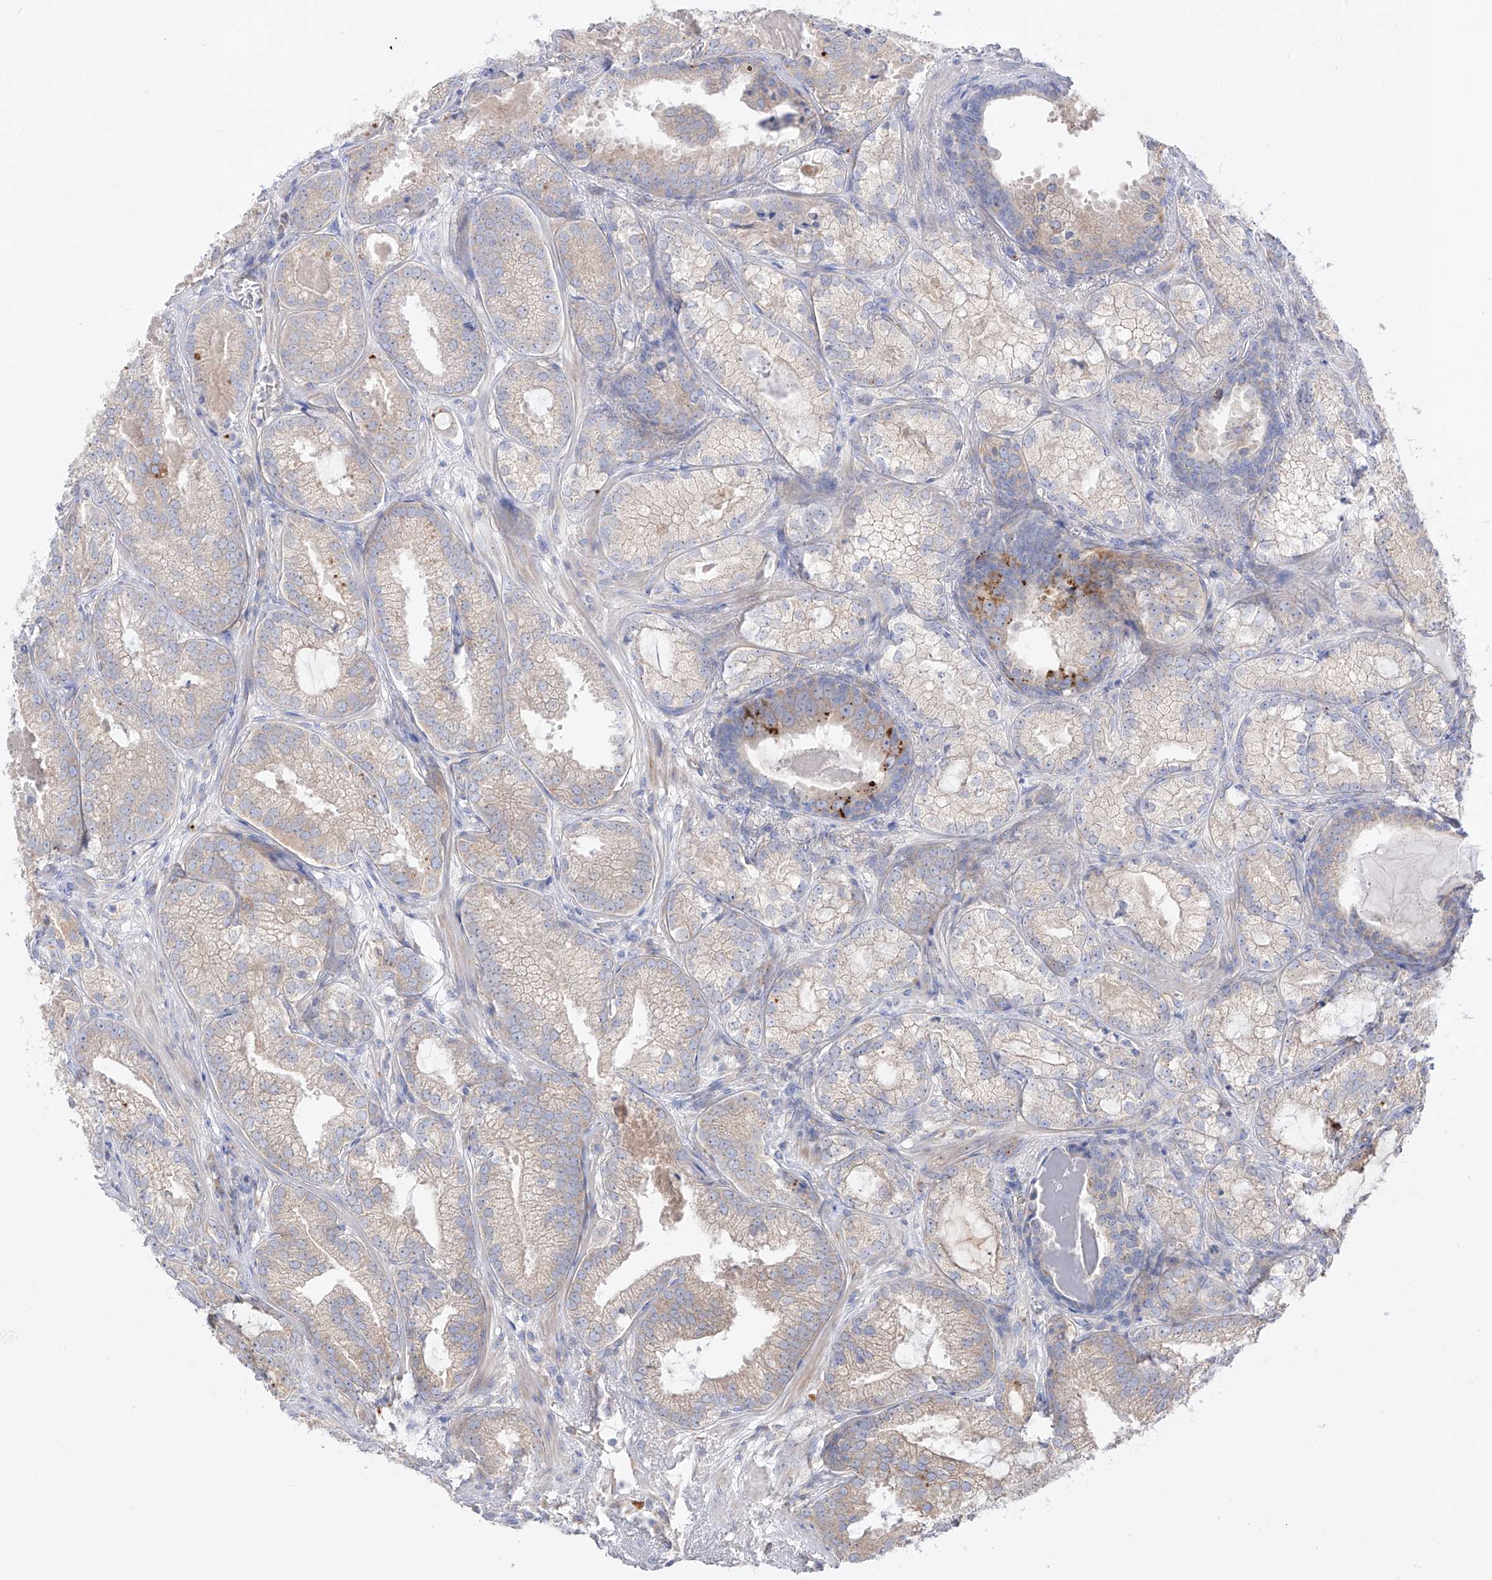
{"staining": {"intensity": "negative", "quantity": "none", "location": "none"}, "tissue": "prostate cancer", "cell_type": "Tumor cells", "image_type": "cancer", "snomed": [{"axis": "morphology", "description": "Normal morphology"}, {"axis": "morphology", "description": "Adenocarcinoma, Low grade"}, {"axis": "topography", "description": "Prostate"}], "caption": "IHC micrograph of human prostate low-grade adenocarcinoma stained for a protein (brown), which reveals no expression in tumor cells.", "gene": "YKT6", "patient": {"sex": "male", "age": 72}}